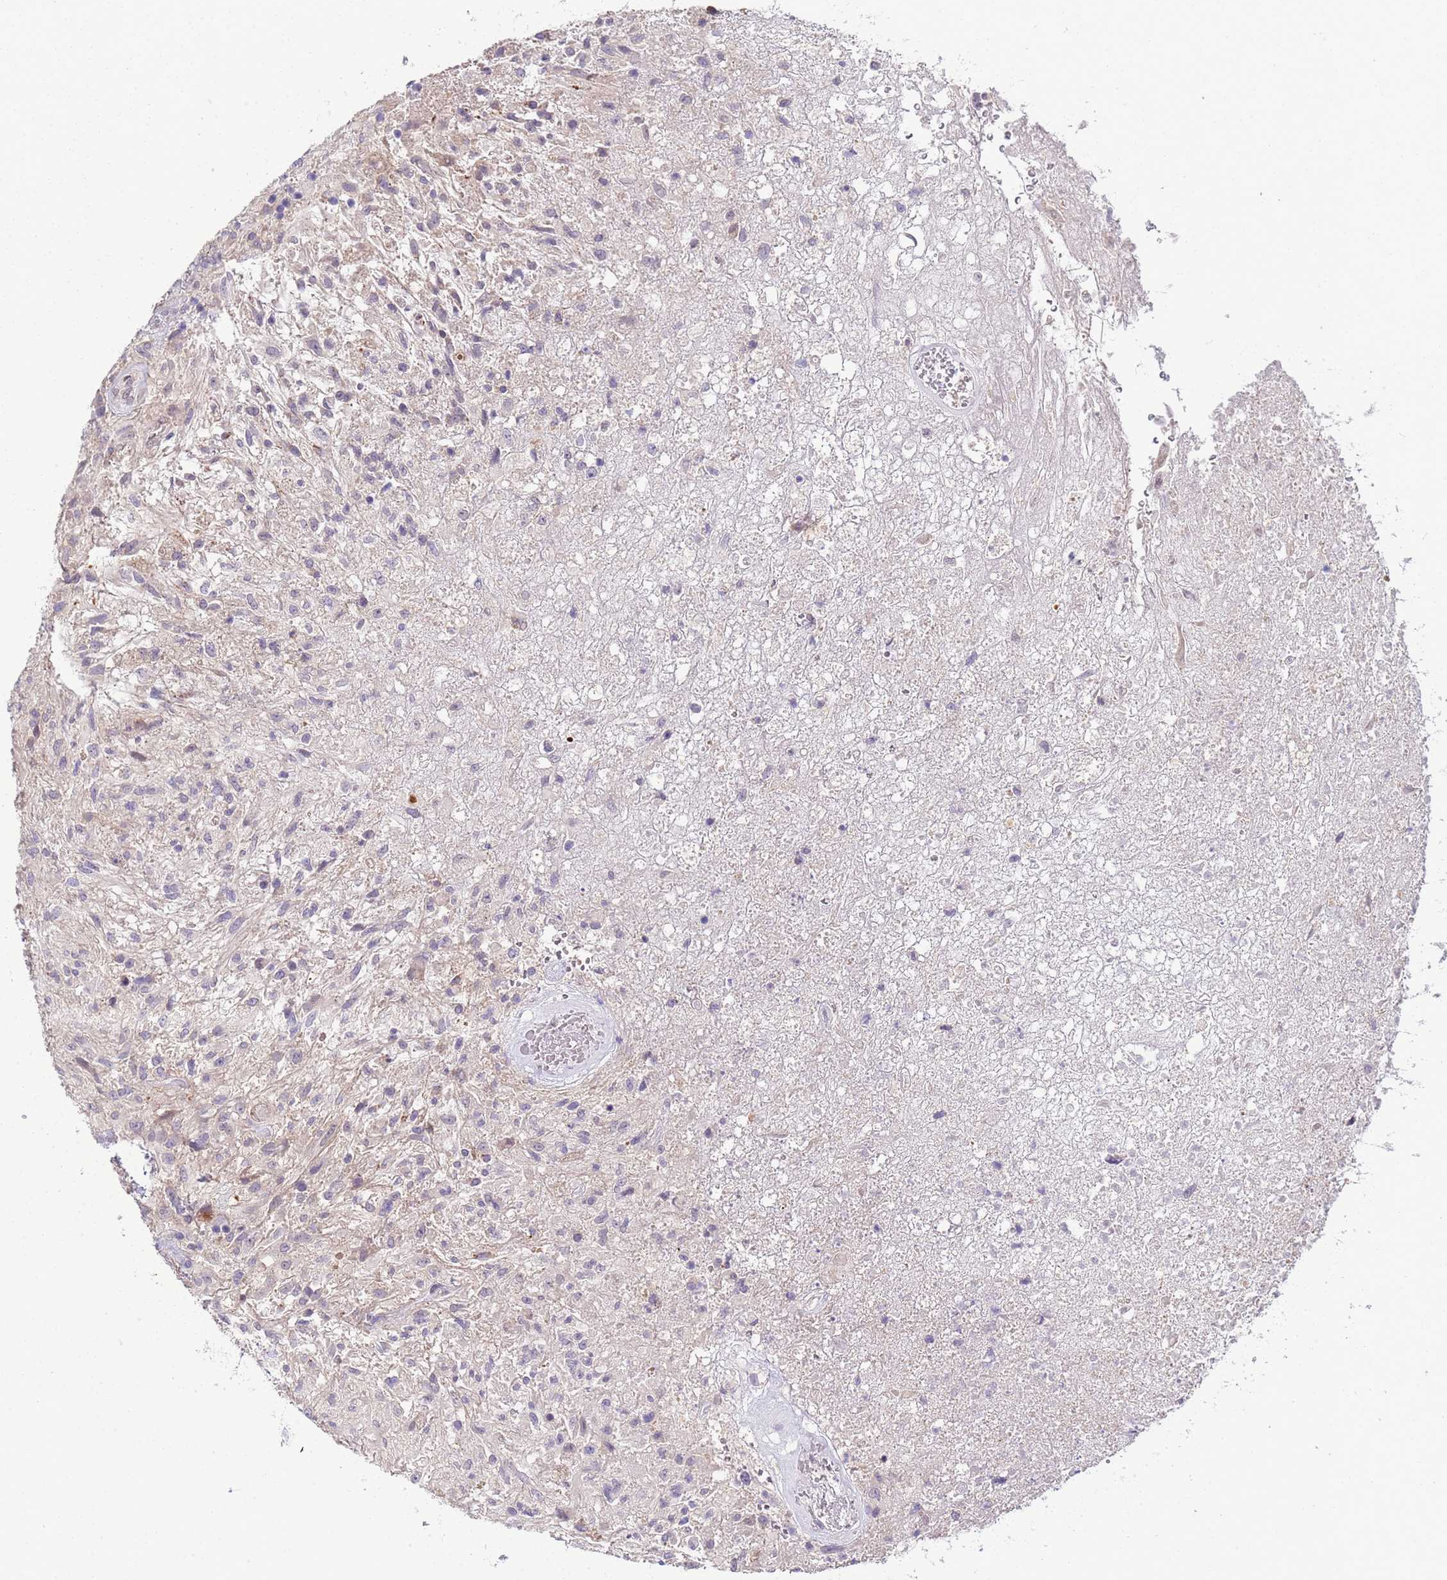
{"staining": {"intensity": "negative", "quantity": "none", "location": "none"}, "tissue": "glioma", "cell_type": "Tumor cells", "image_type": "cancer", "snomed": [{"axis": "morphology", "description": "Glioma, malignant, High grade"}, {"axis": "topography", "description": "Brain"}], "caption": "A high-resolution micrograph shows immunohistochemistry (IHC) staining of glioma, which exhibits no significant expression in tumor cells.", "gene": "TRMT10A", "patient": {"sex": "male", "age": 56}}